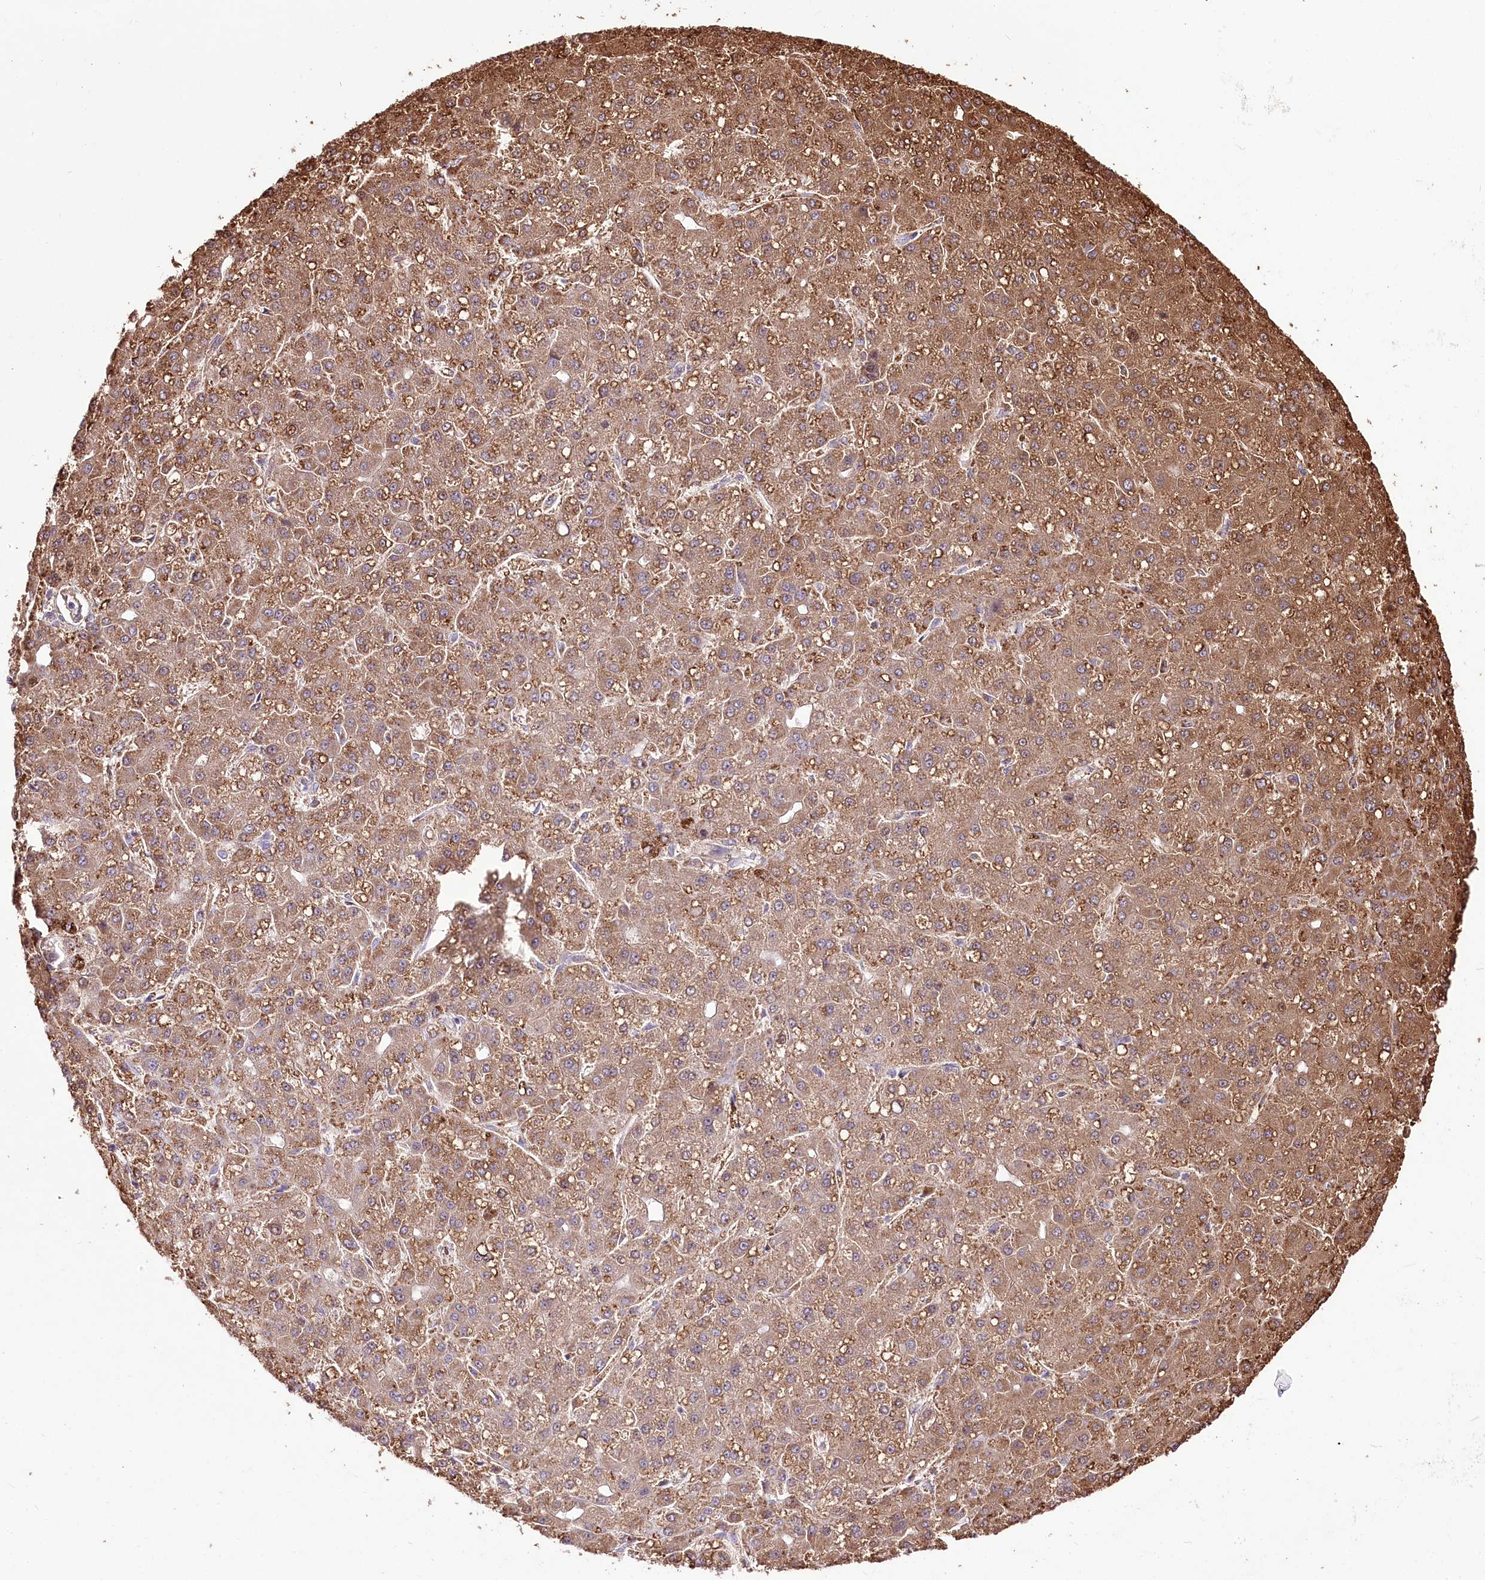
{"staining": {"intensity": "moderate", "quantity": ">75%", "location": "cytoplasmic/membranous"}, "tissue": "liver cancer", "cell_type": "Tumor cells", "image_type": "cancer", "snomed": [{"axis": "morphology", "description": "Carcinoma, Hepatocellular, NOS"}, {"axis": "topography", "description": "Liver"}], "caption": "Immunohistochemistry (DAB) staining of hepatocellular carcinoma (liver) demonstrates moderate cytoplasmic/membranous protein staining in about >75% of tumor cells.", "gene": "UGP2", "patient": {"sex": "male", "age": 67}}